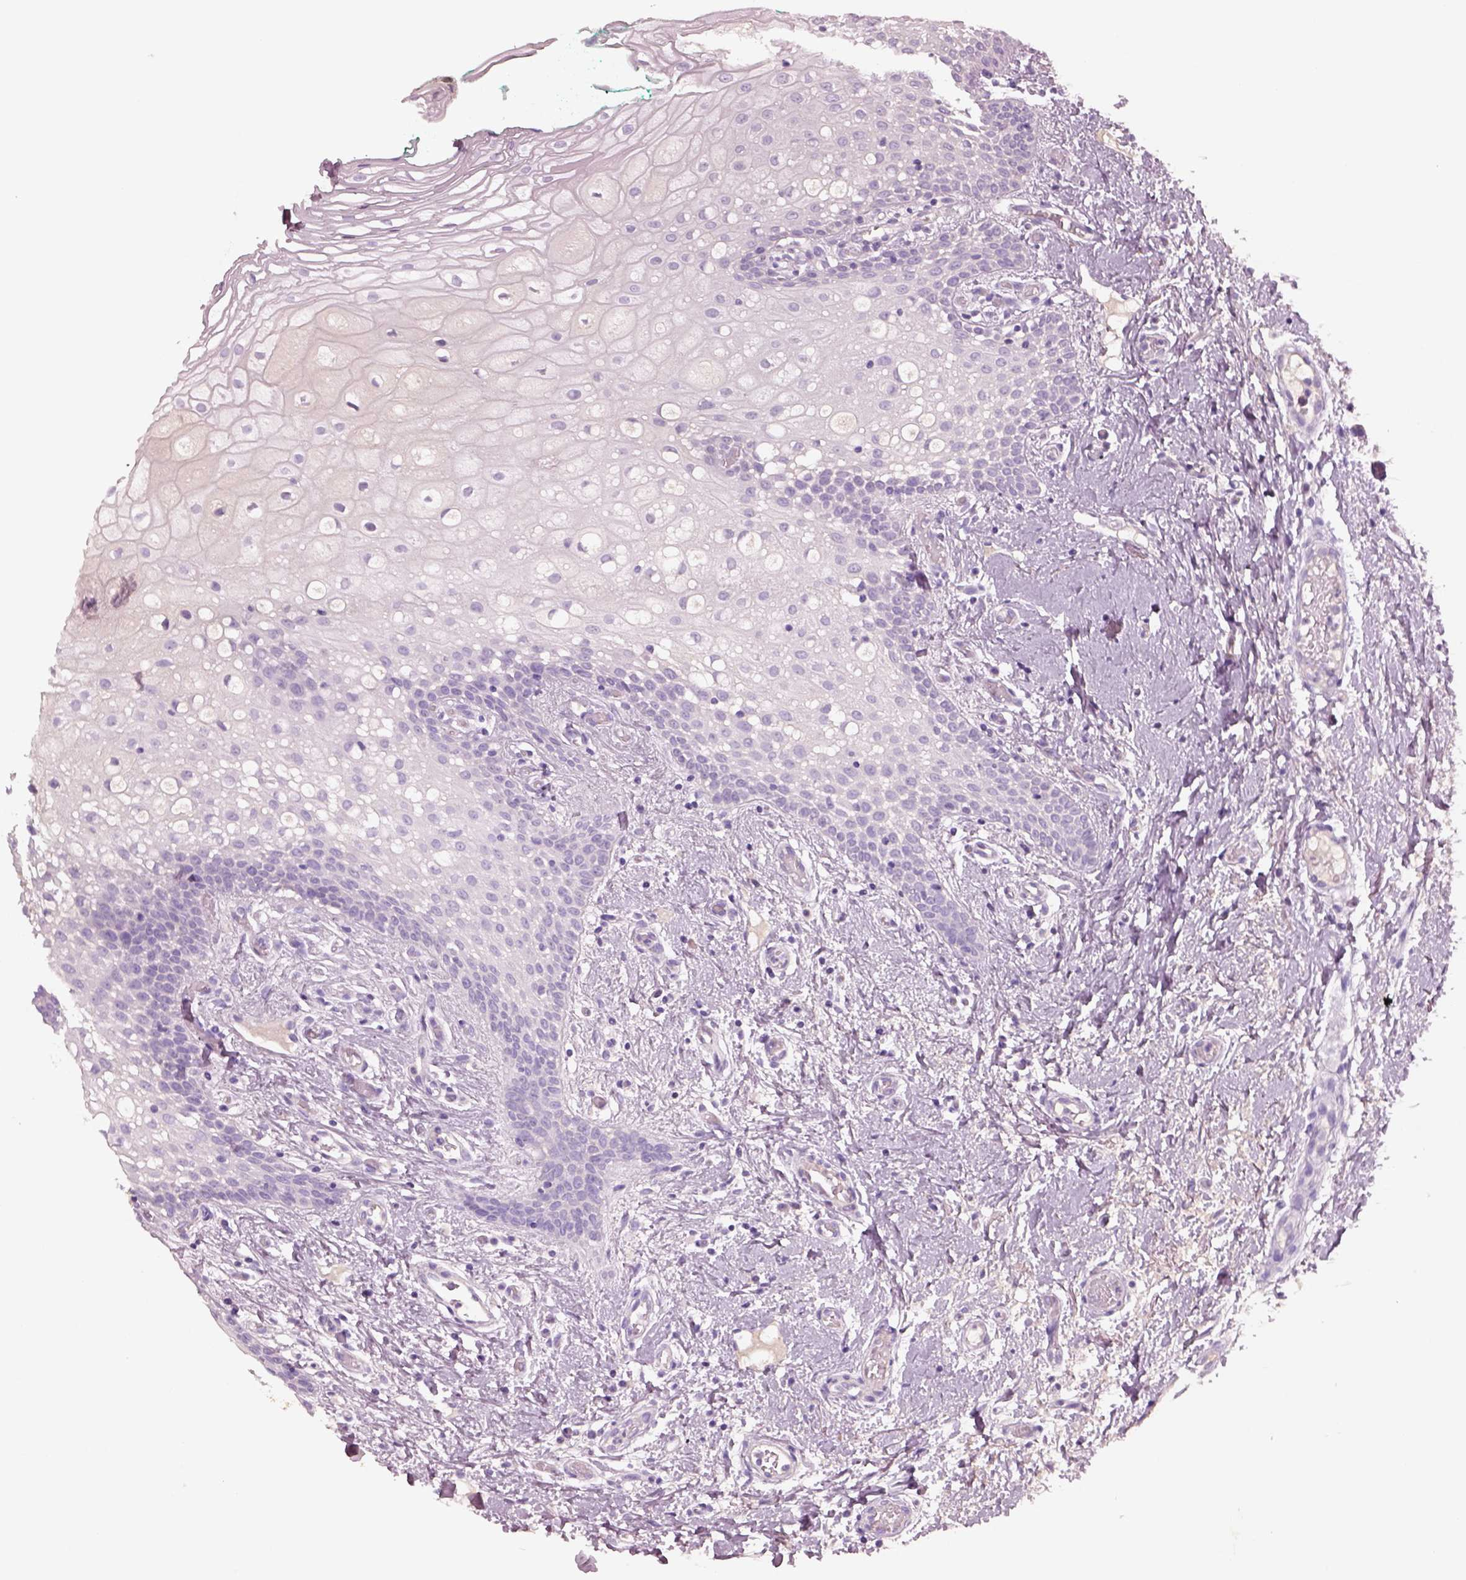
{"staining": {"intensity": "negative", "quantity": "none", "location": "none"}, "tissue": "oral mucosa", "cell_type": "Squamous epithelial cells", "image_type": "normal", "snomed": [{"axis": "morphology", "description": "Normal tissue, NOS"}, {"axis": "topography", "description": "Oral tissue"}], "caption": "Oral mucosa stained for a protein using immunohistochemistry (IHC) shows no expression squamous epithelial cells.", "gene": "IGLL1", "patient": {"sex": "female", "age": 83}}